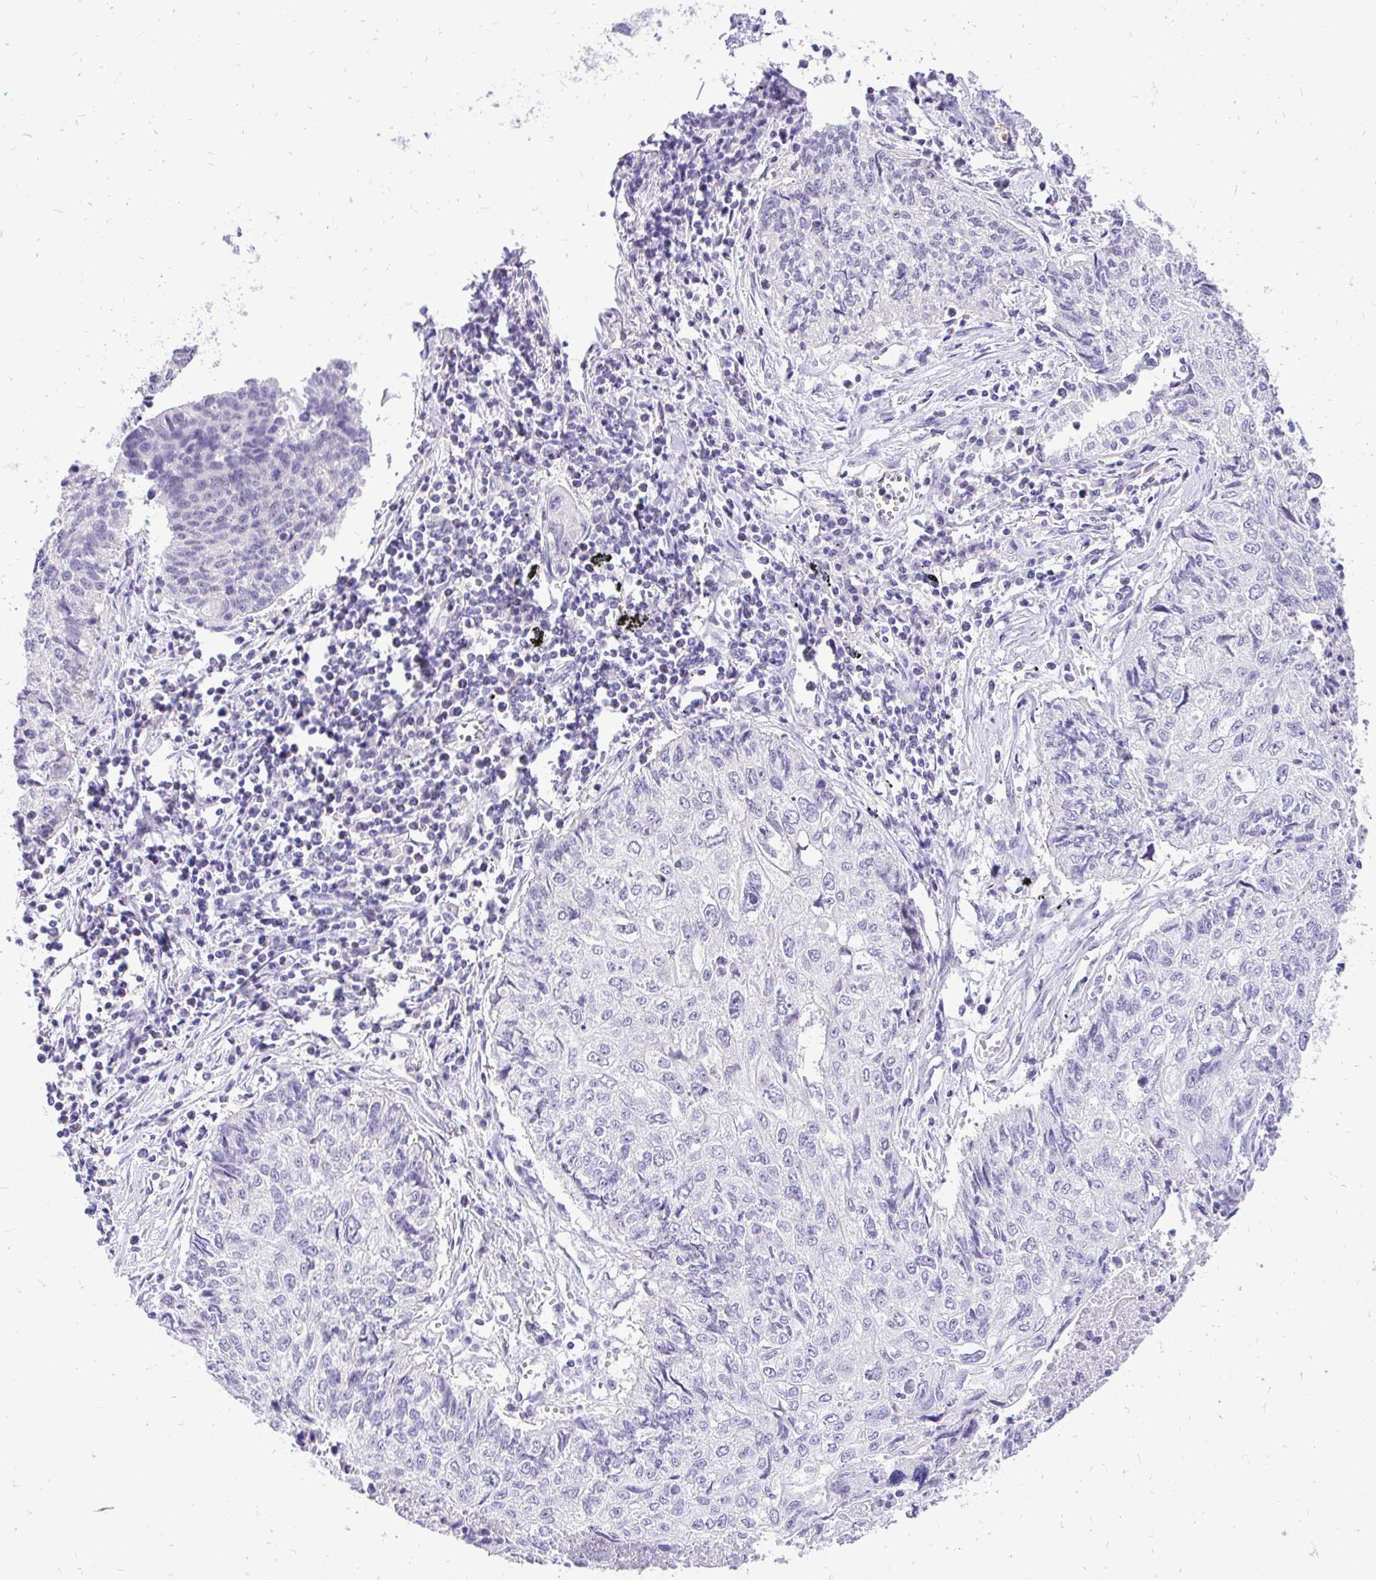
{"staining": {"intensity": "negative", "quantity": "none", "location": "none"}, "tissue": "lung cancer", "cell_type": "Tumor cells", "image_type": "cancer", "snomed": [{"axis": "morphology", "description": "Normal morphology"}, {"axis": "morphology", "description": "Aneuploidy"}, {"axis": "morphology", "description": "Squamous cell carcinoma, NOS"}, {"axis": "topography", "description": "Lymph node"}, {"axis": "topography", "description": "Lung"}], "caption": "This histopathology image is of aneuploidy (lung) stained with IHC to label a protein in brown with the nuclei are counter-stained blue. There is no staining in tumor cells.", "gene": "FATE1", "patient": {"sex": "female", "age": 76}}